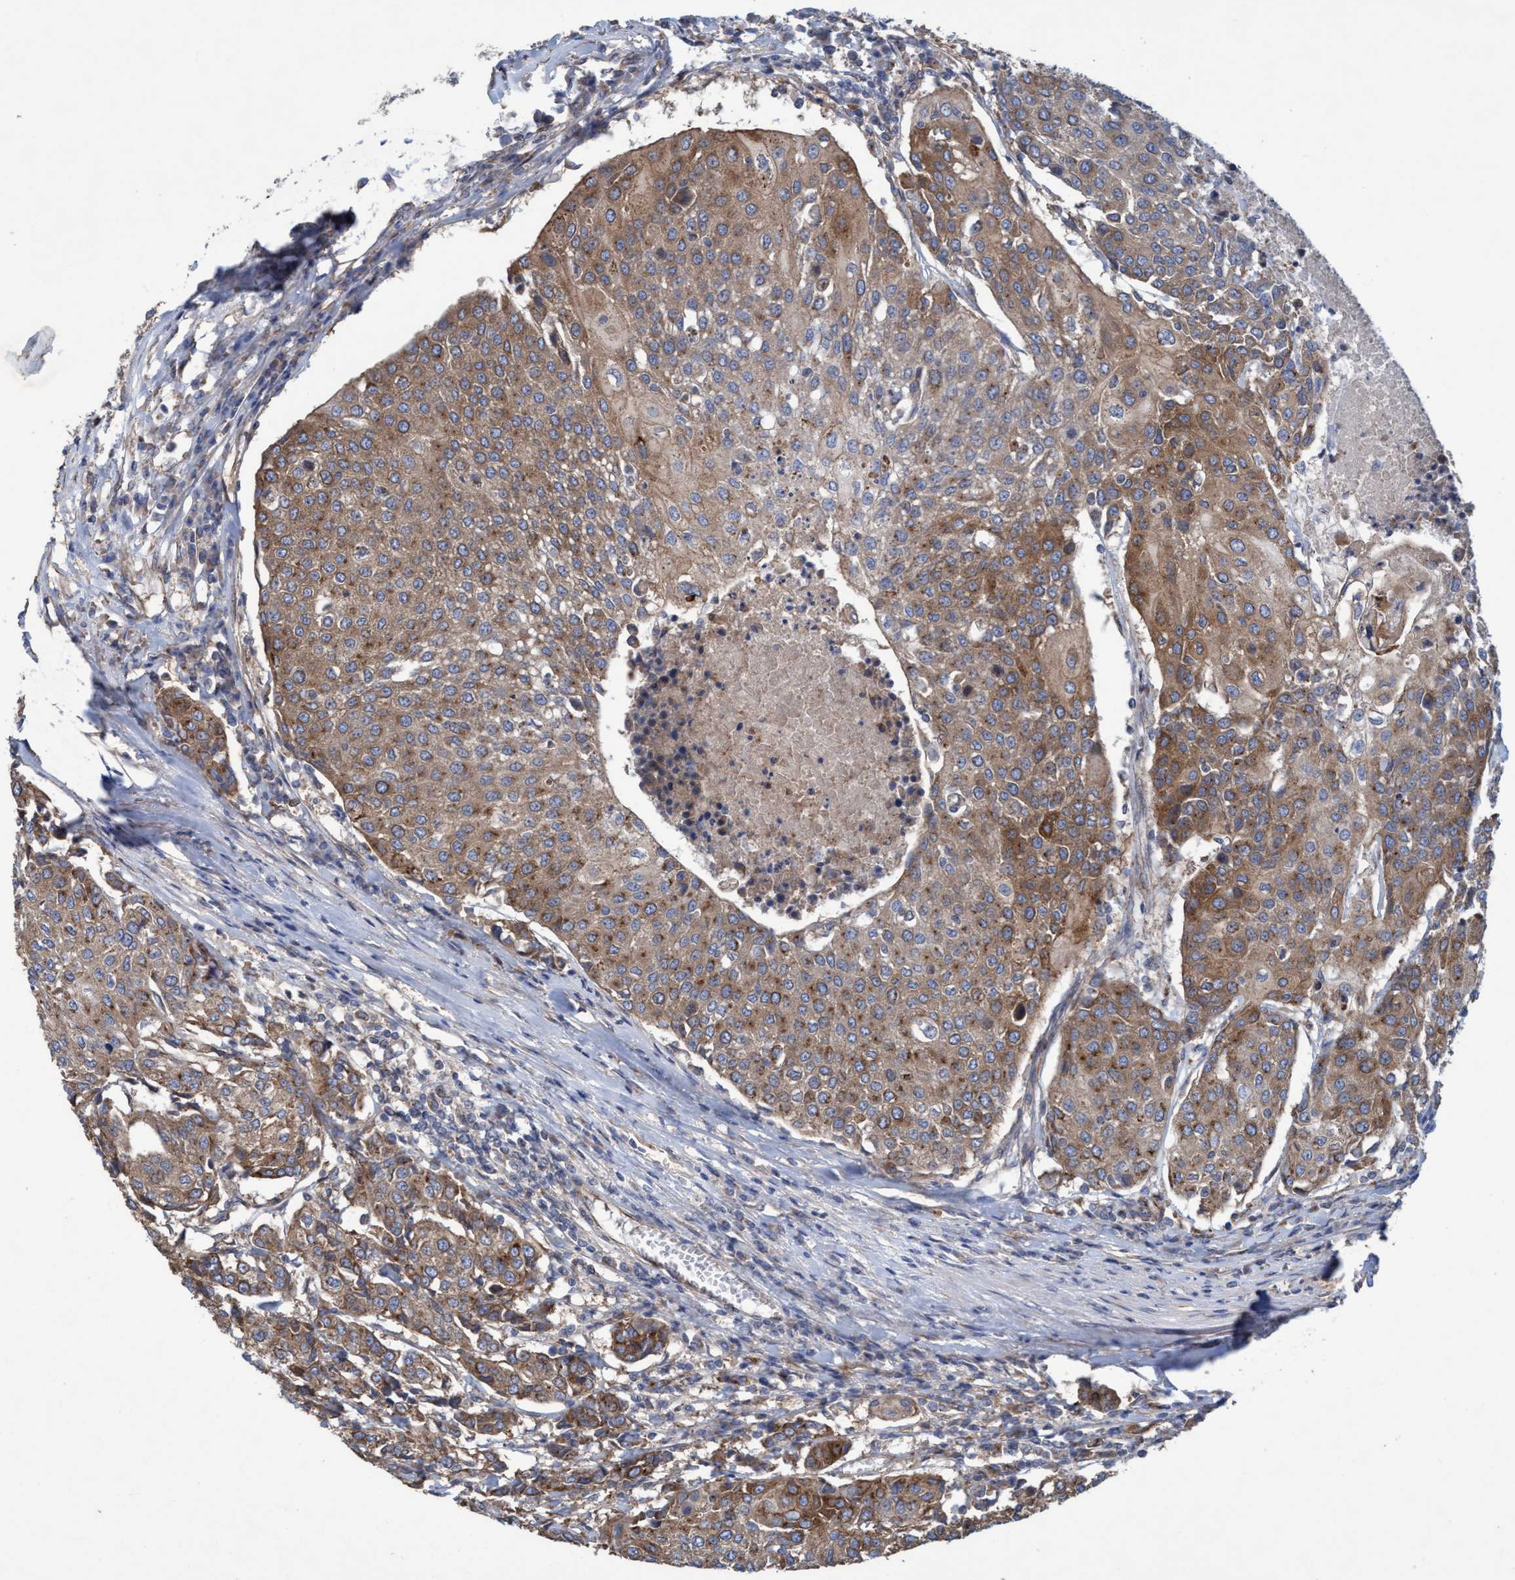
{"staining": {"intensity": "moderate", "quantity": ">75%", "location": "cytoplasmic/membranous"}, "tissue": "urothelial cancer", "cell_type": "Tumor cells", "image_type": "cancer", "snomed": [{"axis": "morphology", "description": "Urothelial carcinoma, High grade"}, {"axis": "topography", "description": "Urinary bladder"}], "caption": "Immunohistochemistry (IHC) micrograph of neoplastic tissue: urothelial cancer stained using immunohistochemistry (IHC) displays medium levels of moderate protein expression localized specifically in the cytoplasmic/membranous of tumor cells, appearing as a cytoplasmic/membranous brown color.", "gene": "BICD2", "patient": {"sex": "female", "age": 85}}